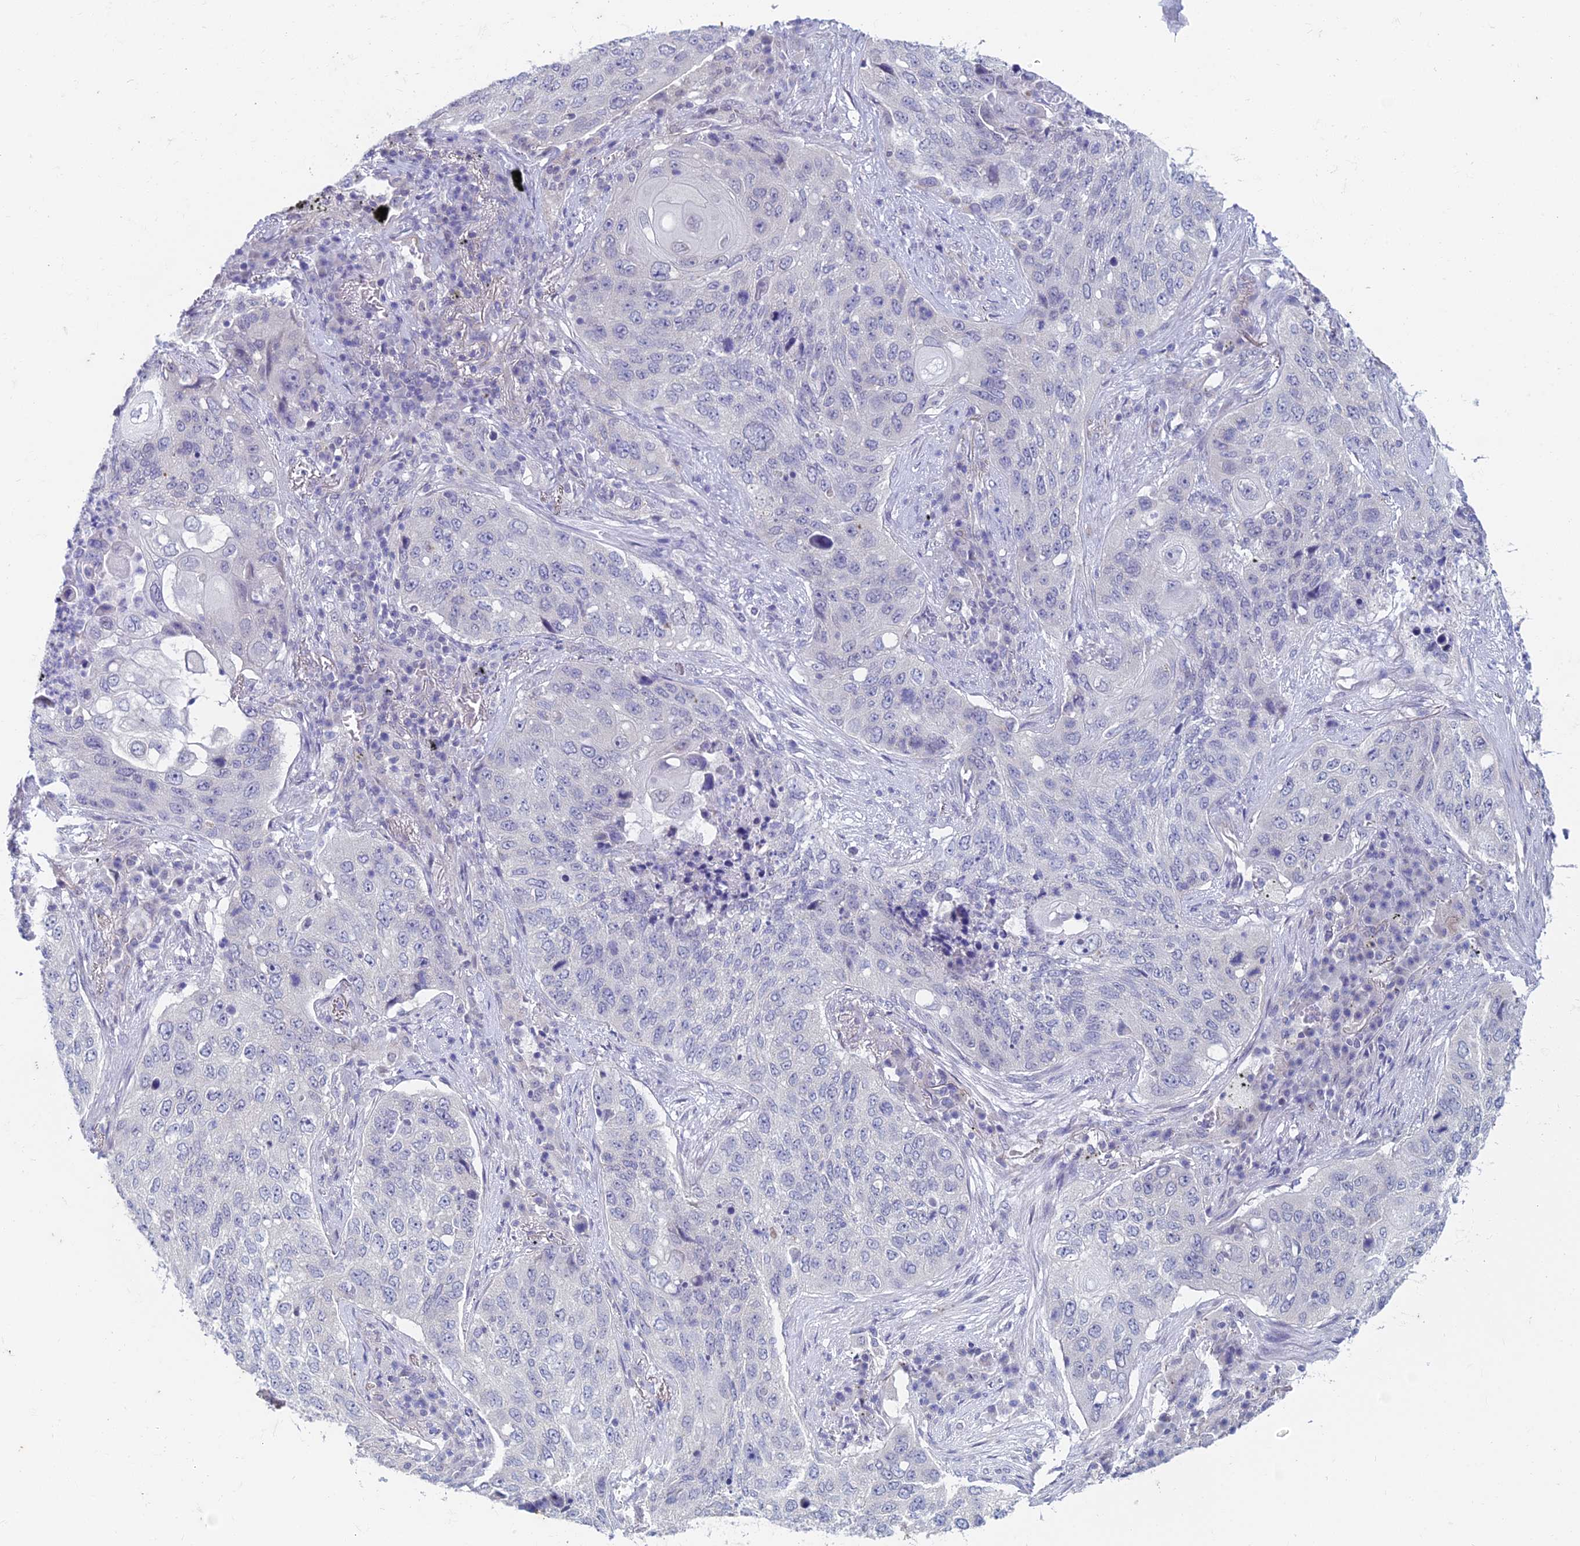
{"staining": {"intensity": "negative", "quantity": "none", "location": "none"}, "tissue": "lung cancer", "cell_type": "Tumor cells", "image_type": "cancer", "snomed": [{"axis": "morphology", "description": "Squamous cell carcinoma, NOS"}, {"axis": "topography", "description": "Lung"}], "caption": "High magnification brightfield microscopy of squamous cell carcinoma (lung) stained with DAB (3,3'-diaminobenzidine) (brown) and counterstained with hematoxylin (blue): tumor cells show no significant expression. The staining was performed using DAB to visualize the protein expression in brown, while the nuclei were stained in blue with hematoxylin (Magnification: 20x).", "gene": "EEF2KMT", "patient": {"sex": "female", "age": 63}}